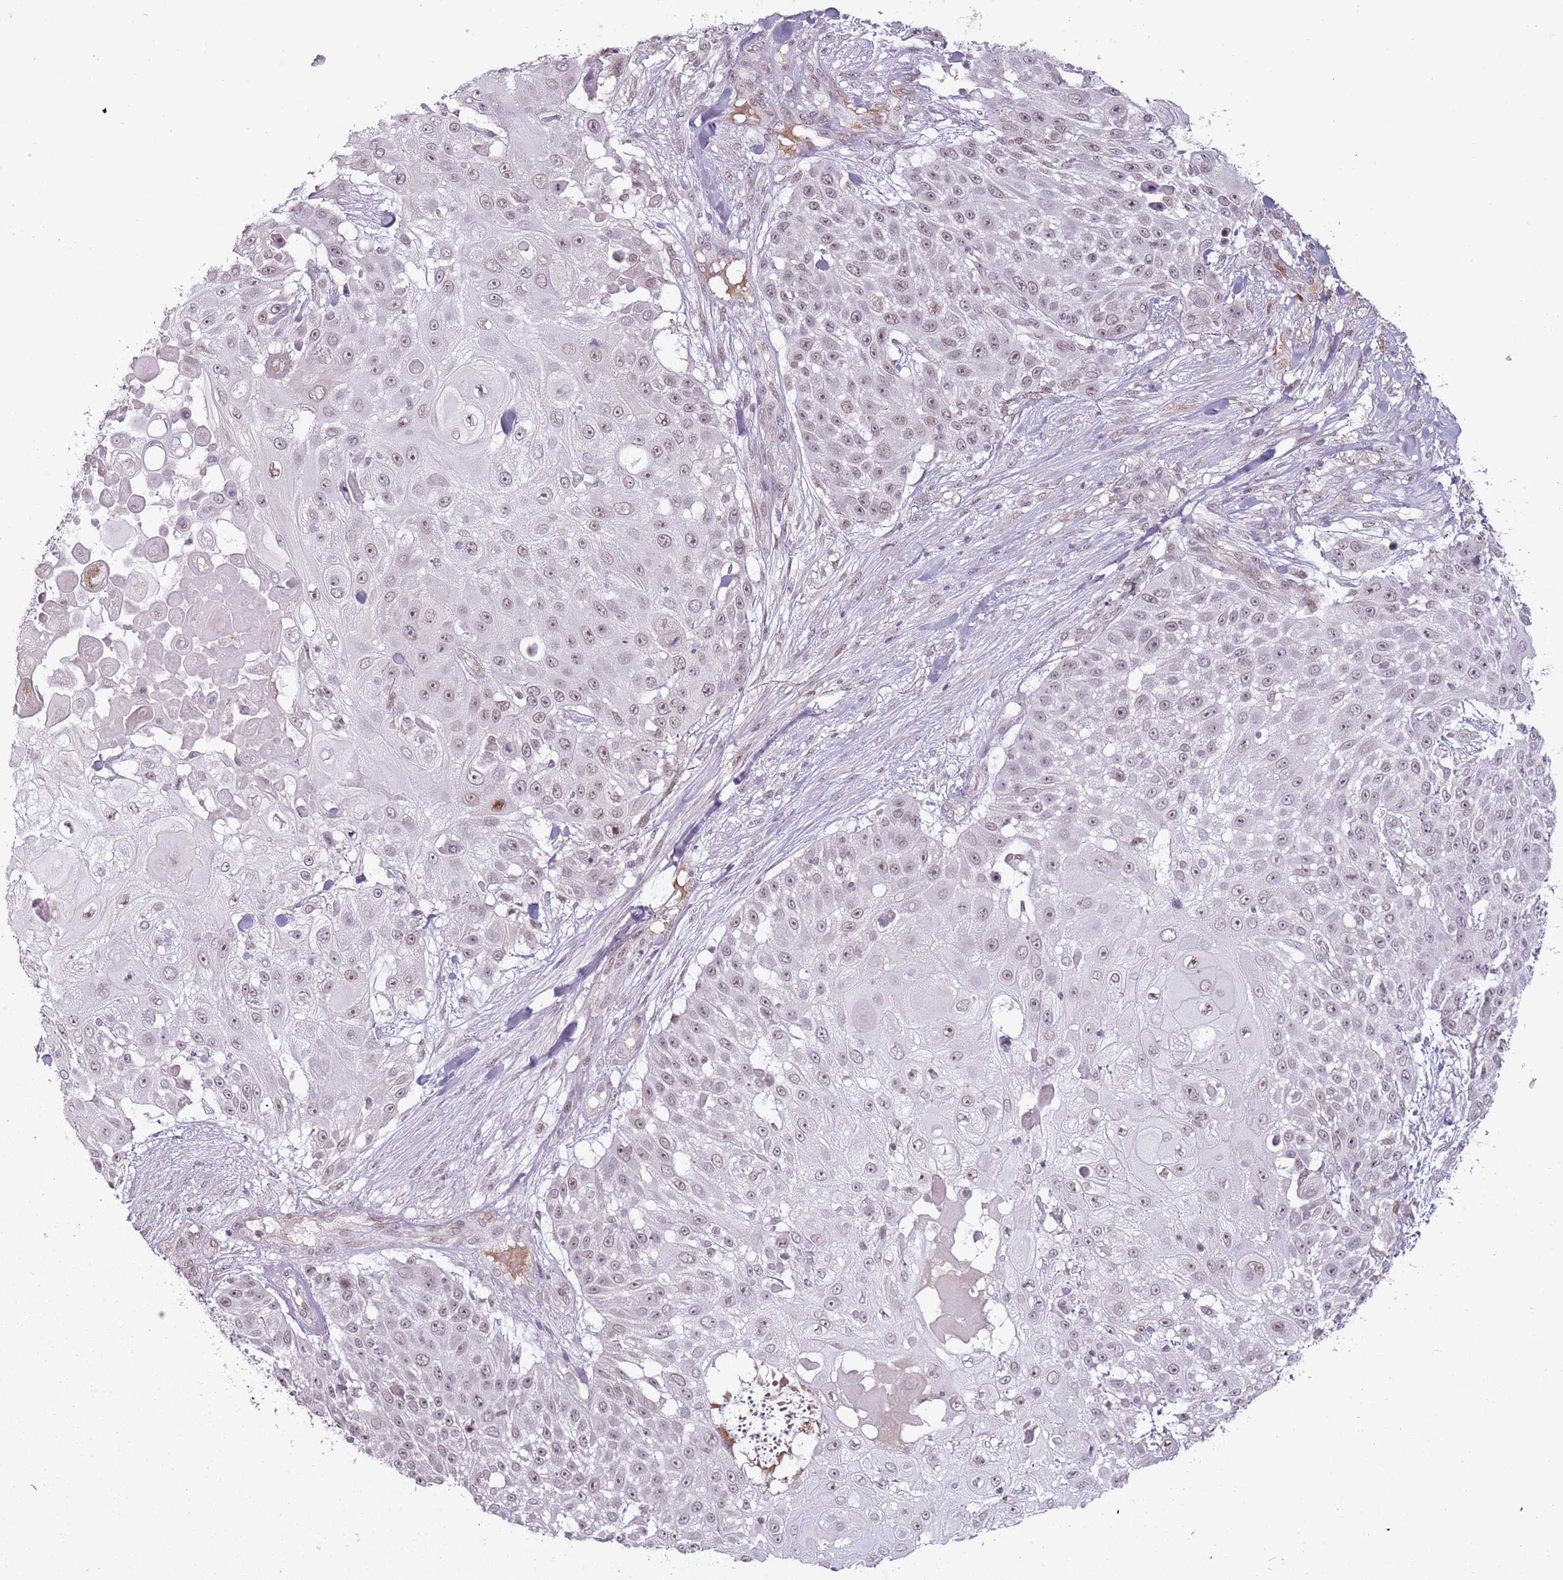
{"staining": {"intensity": "weak", "quantity": "25%-75%", "location": "nuclear"}, "tissue": "skin cancer", "cell_type": "Tumor cells", "image_type": "cancer", "snomed": [{"axis": "morphology", "description": "Squamous cell carcinoma, NOS"}, {"axis": "topography", "description": "Skin"}], "caption": "Immunohistochemistry (IHC) histopathology image of human skin cancer (squamous cell carcinoma) stained for a protein (brown), which demonstrates low levels of weak nuclear positivity in approximately 25%-75% of tumor cells.", "gene": "REXO4", "patient": {"sex": "female", "age": 86}}